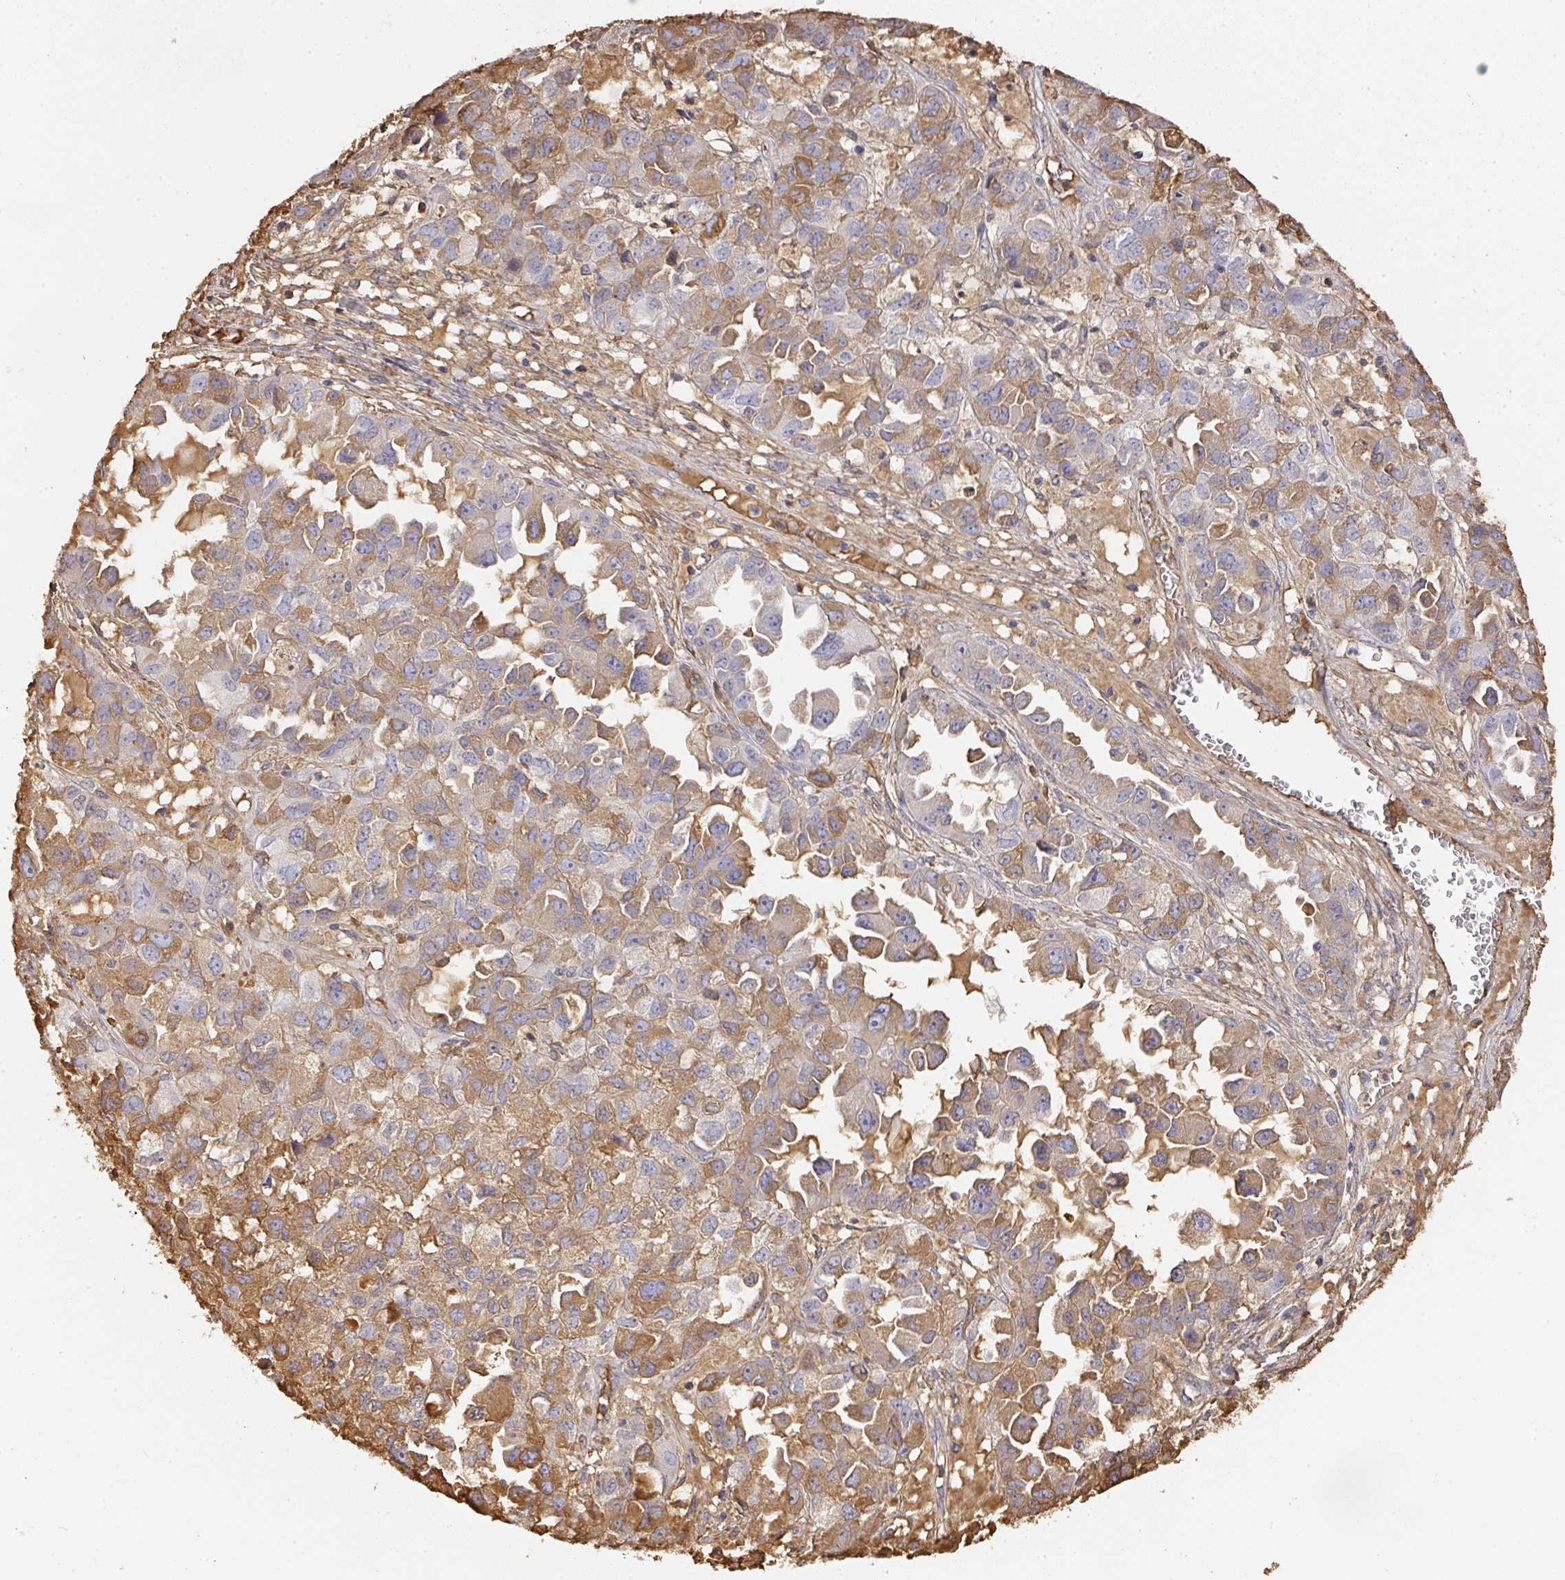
{"staining": {"intensity": "moderate", "quantity": "25%-75%", "location": "cytoplasmic/membranous"}, "tissue": "ovarian cancer", "cell_type": "Tumor cells", "image_type": "cancer", "snomed": [{"axis": "morphology", "description": "Cystadenocarcinoma, serous, NOS"}, {"axis": "topography", "description": "Ovary"}], "caption": "IHC image of neoplastic tissue: ovarian serous cystadenocarcinoma stained using immunohistochemistry (IHC) demonstrates medium levels of moderate protein expression localized specifically in the cytoplasmic/membranous of tumor cells, appearing as a cytoplasmic/membranous brown color.", "gene": "ALB", "patient": {"sex": "female", "age": 84}}